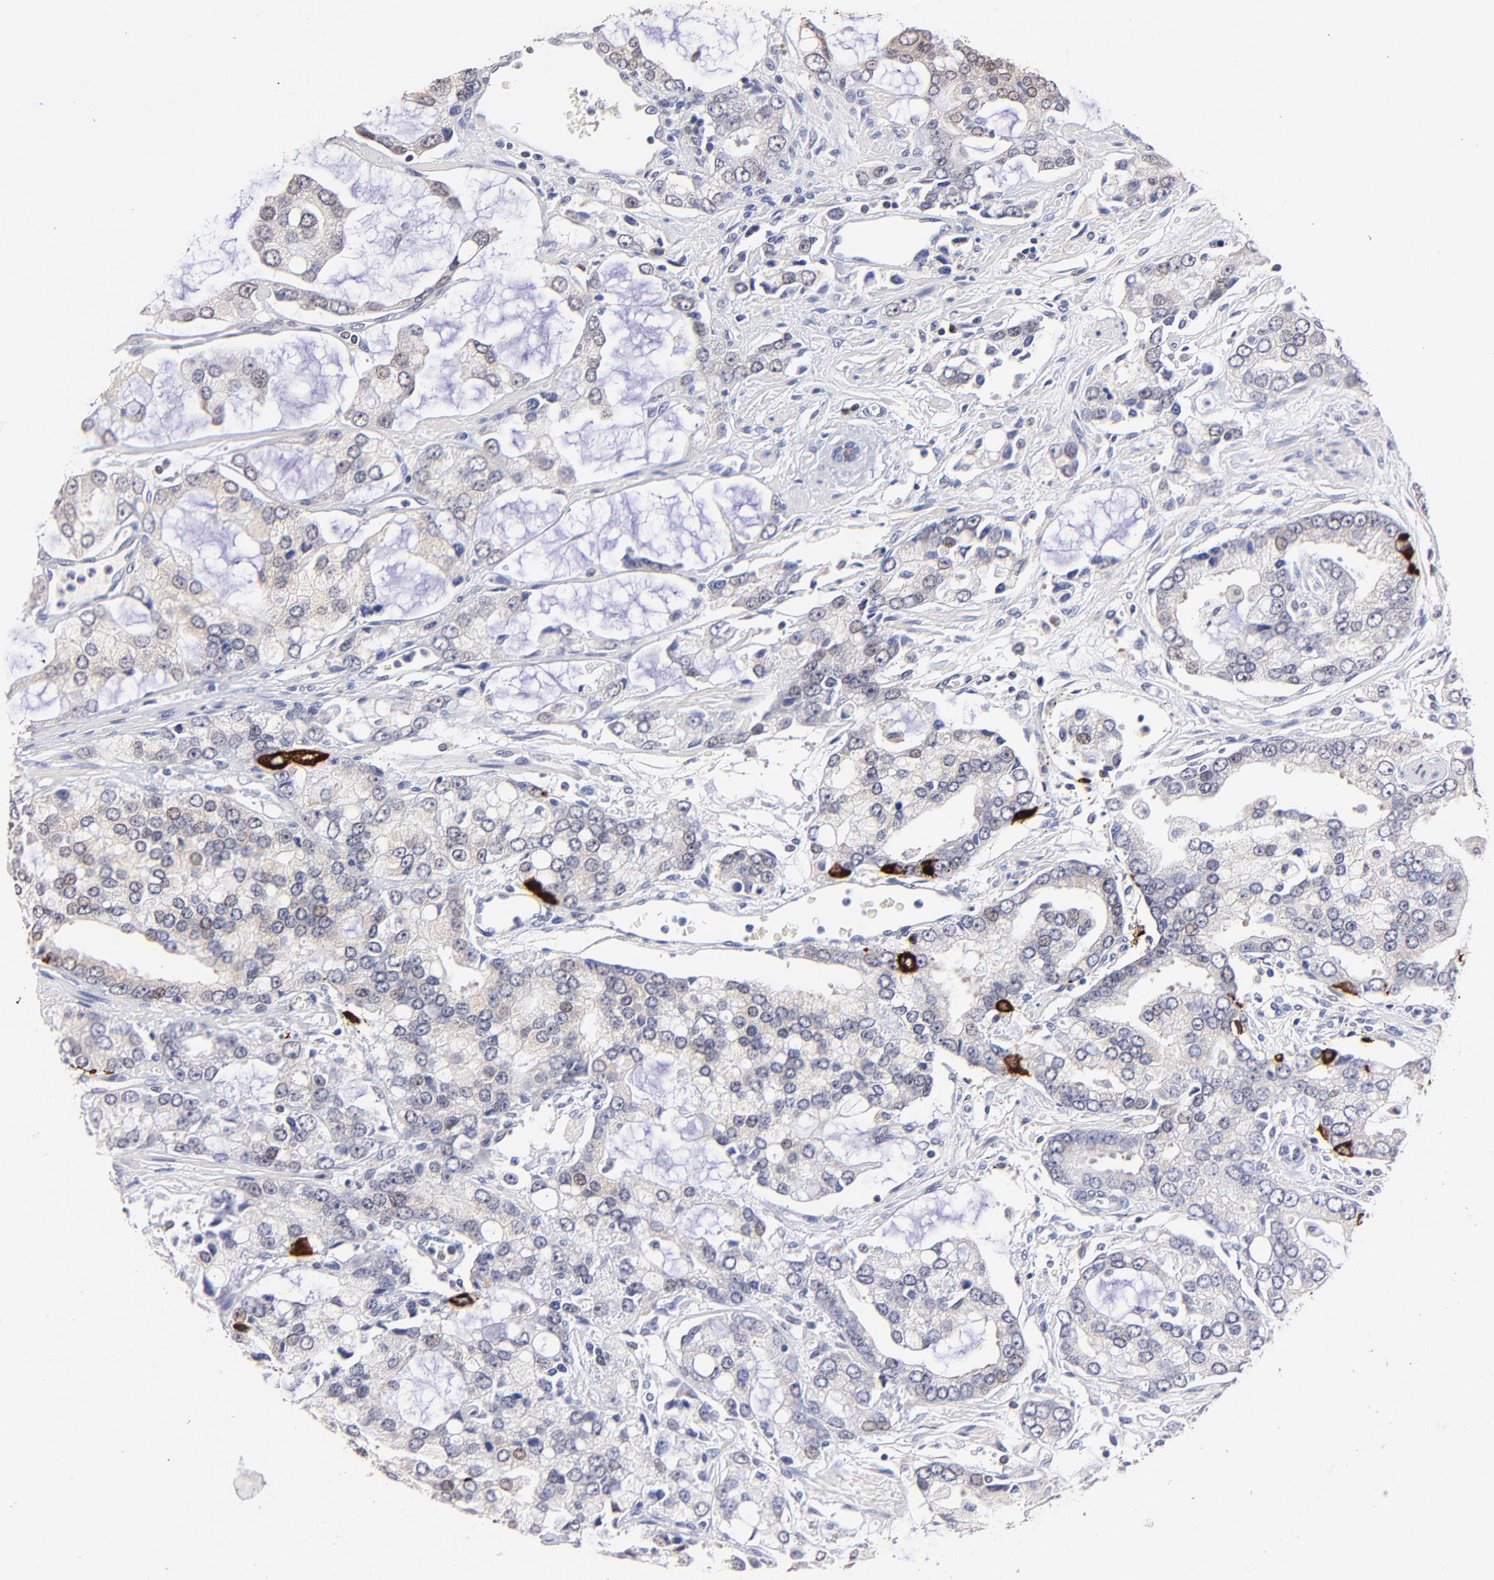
{"staining": {"intensity": "strong", "quantity": "<25%", "location": "cytoplasmic/membranous"}, "tissue": "prostate cancer", "cell_type": "Tumor cells", "image_type": "cancer", "snomed": [{"axis": "morphology", "description": "Adenocarcinoma, High grade"}, {"axis": "topography", "description": "Prostate"}], "caption": "High-grade adenocarcinoma (prostate) stained with DAB (3,3'-diaminobenzidine) IHC reveals medium levels of strong cytoplasmic/membranous staining in approximately <25% of tumor cells. (IHC, brightfield microscopy, high magnification).", "gene": "ZNF155", "patient": {"sex": "male", "age": 67}}